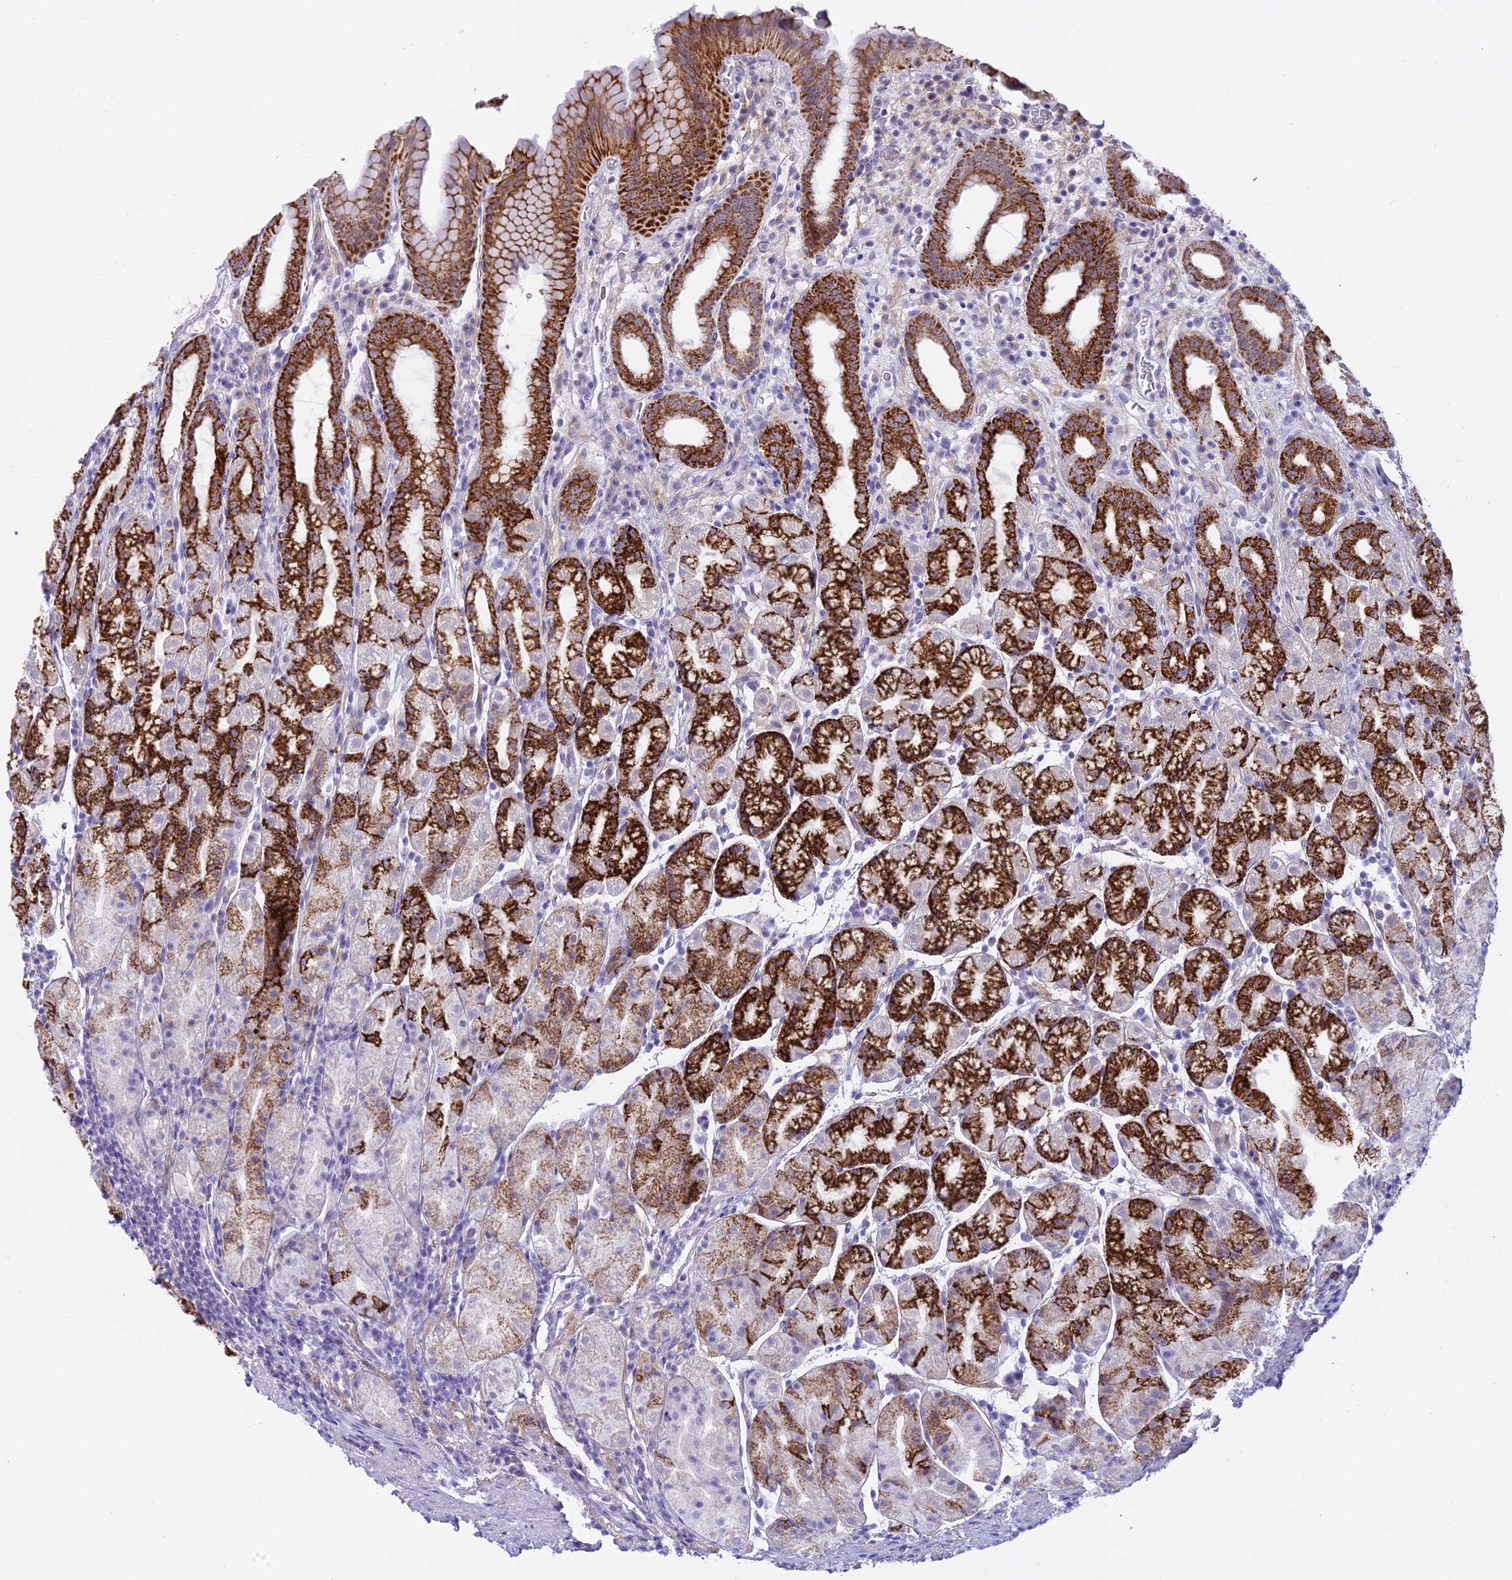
{"staining": {"intensity": "strong", "quantity": "25%-75%", "location": "cytoplasmic/membranous"}, "tissue": "stomach", "cell_type": "Glandular cells", "image_type": "normal", "snomed": [{"axis": "morphology", "description": "Normal tissue, NOS"}, {"axis": "topography", "description": "Stomach, upper"}, {"axis": "topography", "description": "Stomach, lower"}, {"axis": "topography", "description": "Small intestine"}], "caption": "Immunohistochemistry (IHC) (DAB) staining of unremarkable stomach exhibits strong cytoplasmic/membranous protein positivity in approximately 25%-75% of glandular cells.", "gene": "OSTN", "patient": {"sex": "male", "age": 68}}